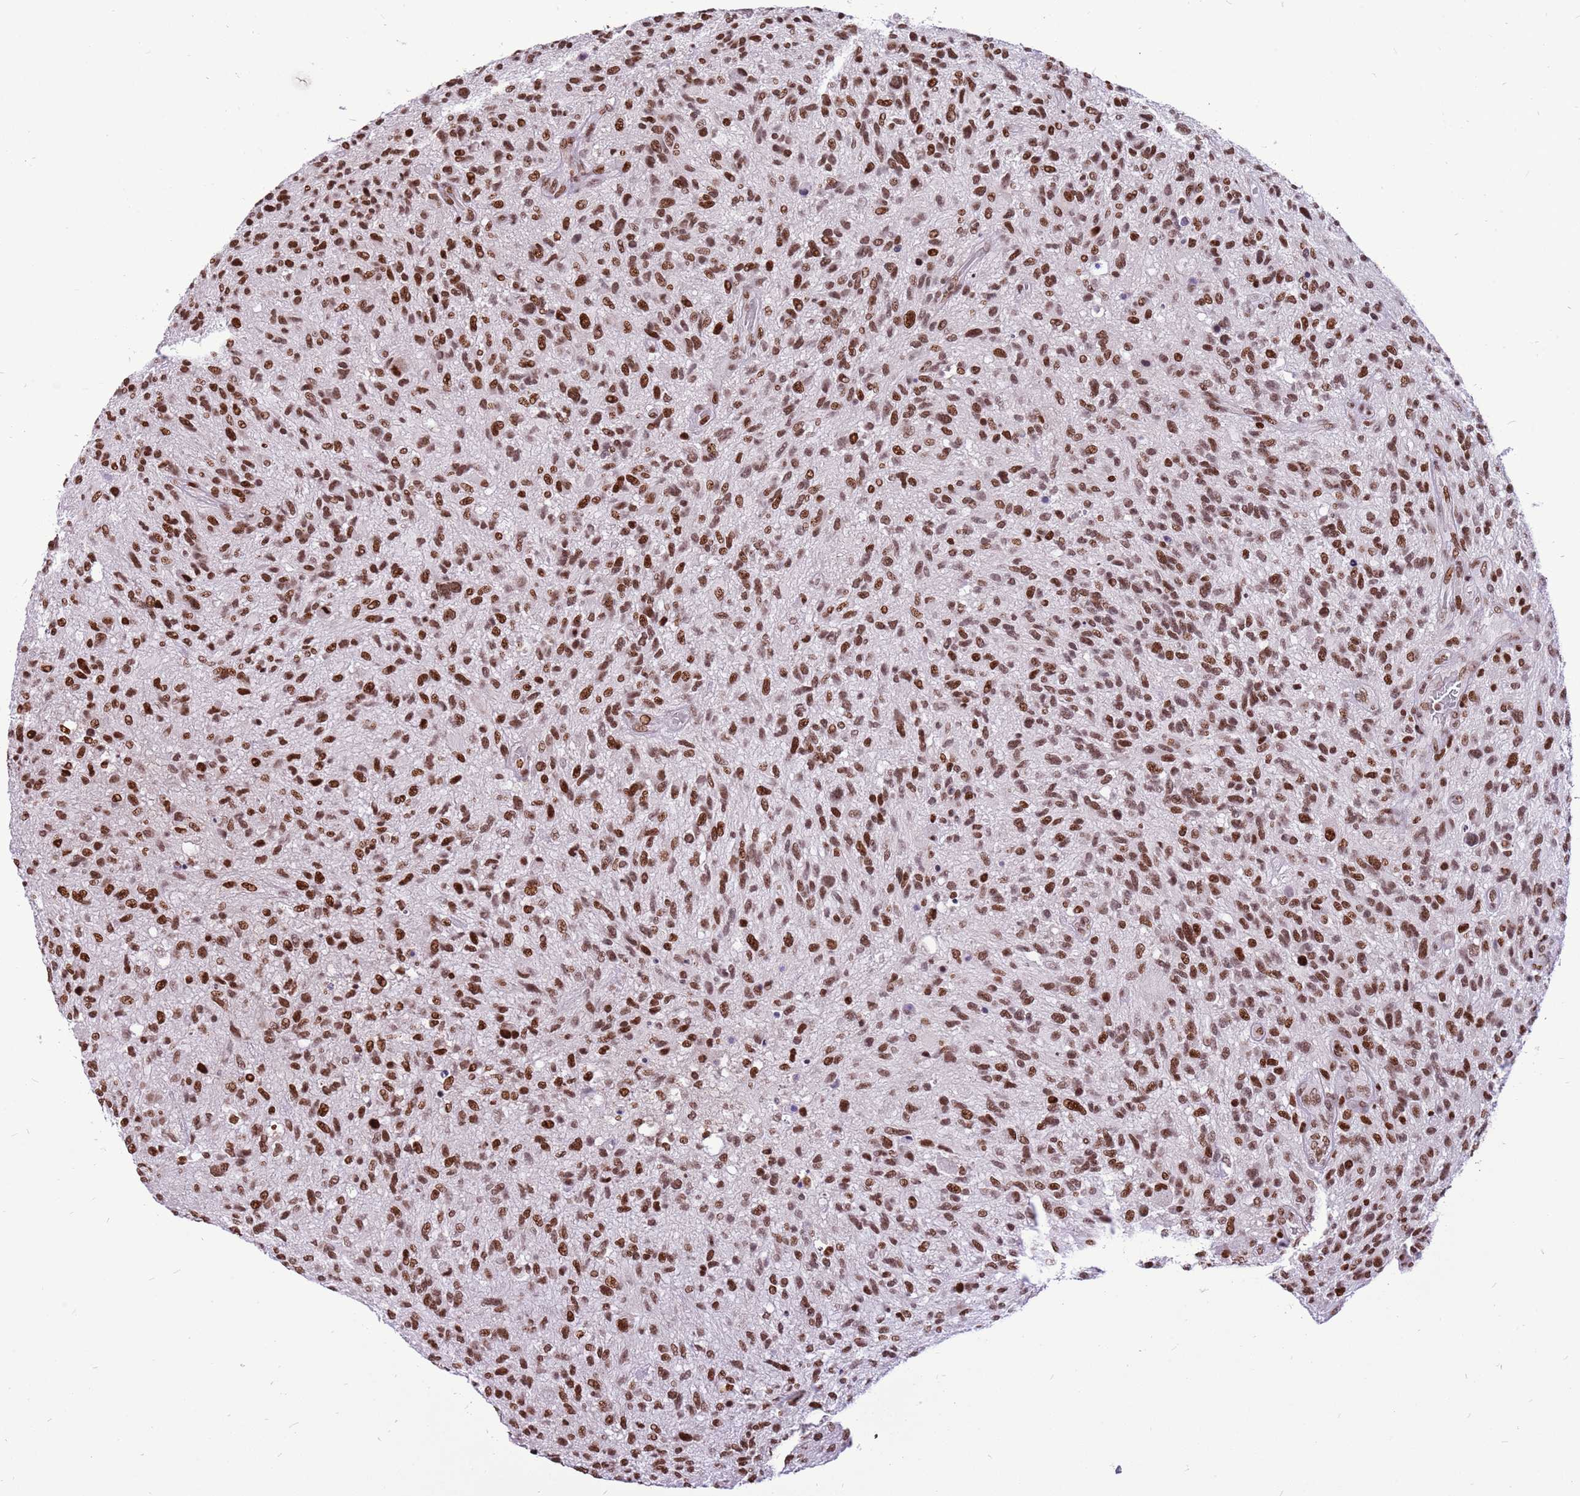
{"staining": {"intensity": "strong", "quantity": ">75%", "location": "nuclear"}, "tissue": "glioma", "cell_type": "Tumor cells", "image_type": "cancer", "snomed": [{"axis": "morphology", "description": "Glioma, malignant, High grade"}, {"axis": "topography", "description": "Brain"}], "caption": "Immunohistochemical staining of malignant glioma (high-grade) exhibits strong nuclear protein expression in about >75% of tumor cells. Immunohistochemistry (ihc) stains the protein of interest in brown and the nuclei are stained blue.", "gene": "WASHC4", "patient": {"sex": "male", "age": 47}}